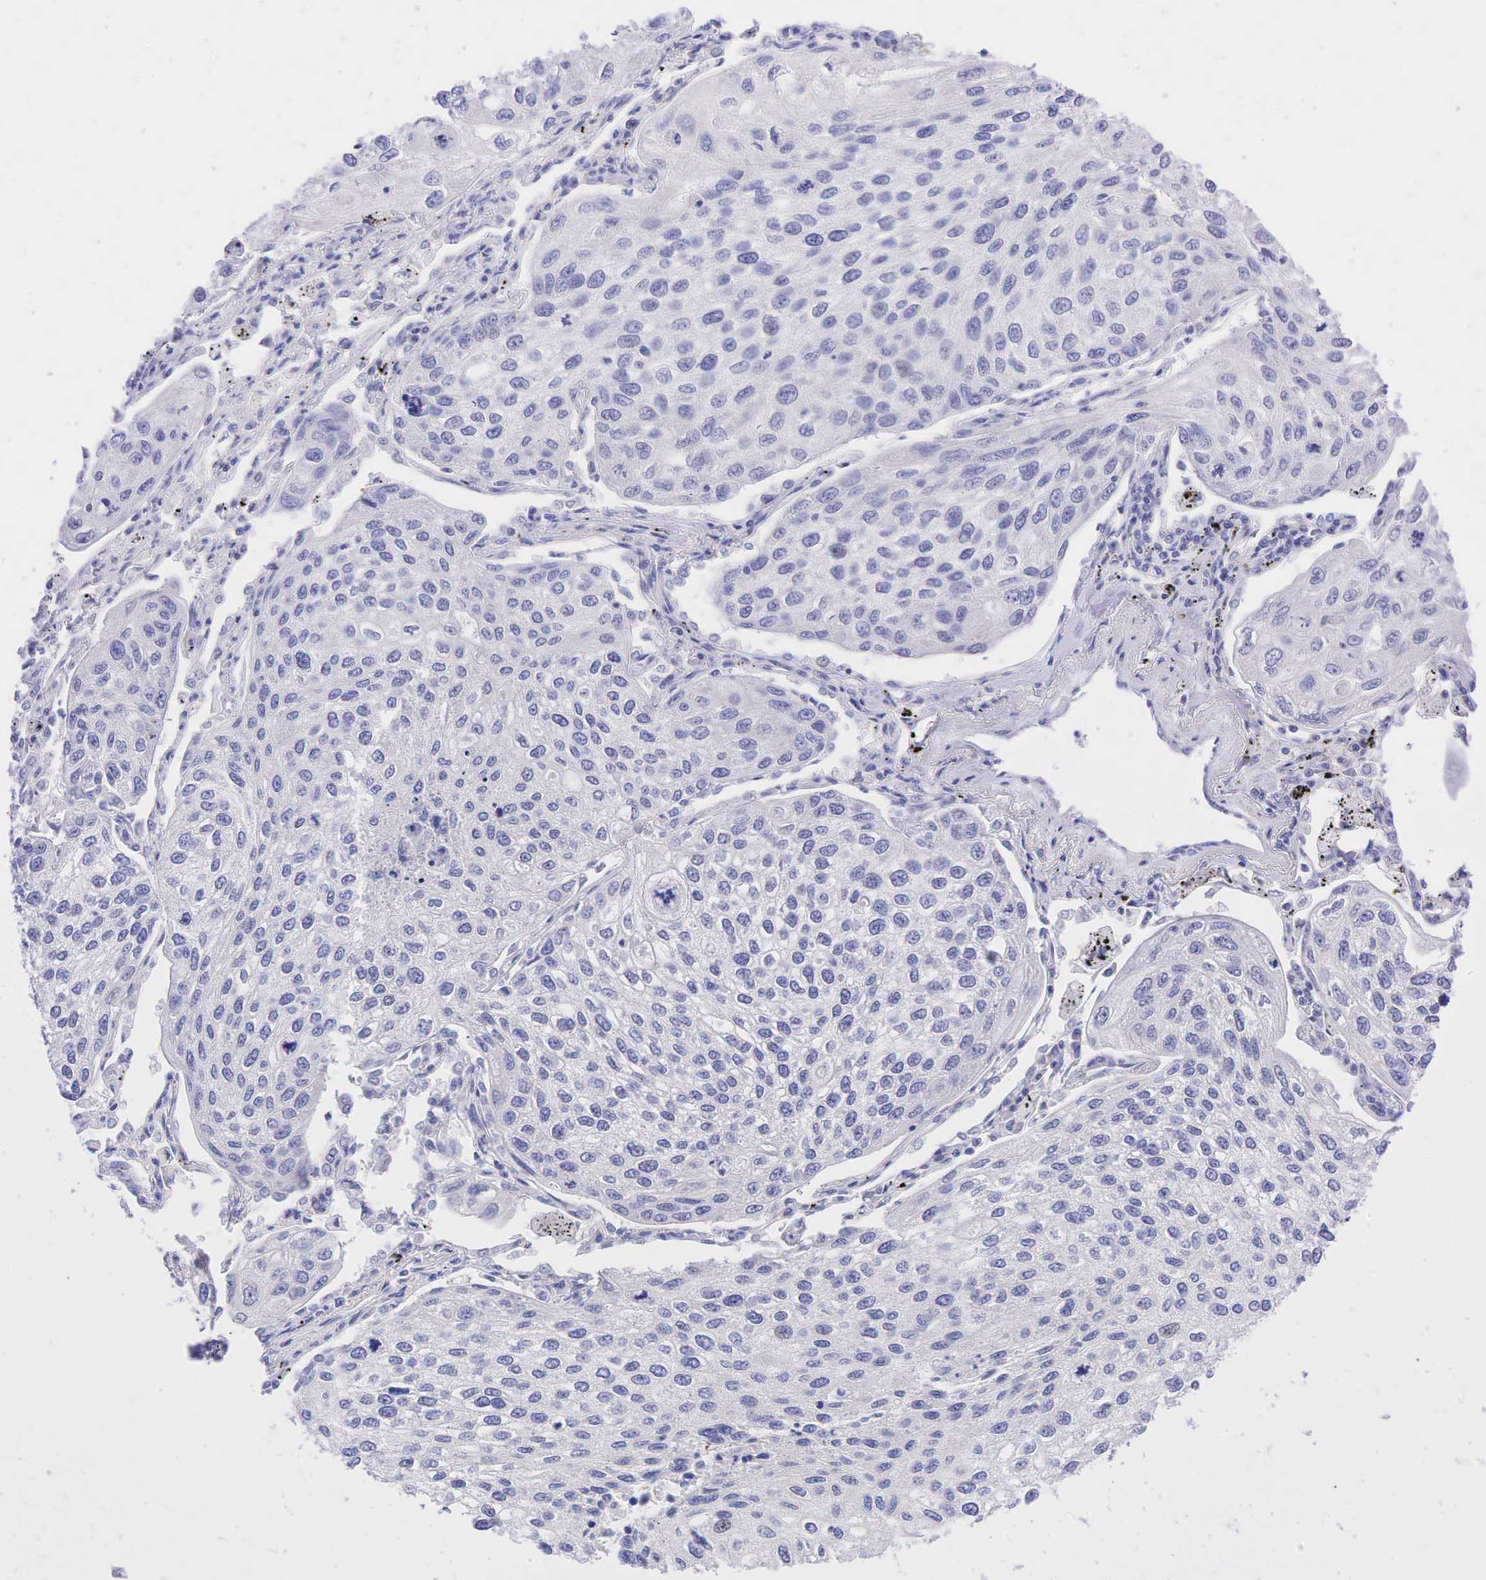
{"staining": {"intensity": "negative", "quantity": "none", "location": "none"}, "tissue": "lung cancer", "cell_type": "Tumor cells", "image_type": "cancer", "snomed": [{"axis": "morphology", "description": "Squamous cell carcinoma, NOS"}, {"axis": "topography", "description": "Lung"}], "caption": "The micrograph exhibits no staining of tumor cells in lung cancer (squamous cell carcinoma).", "gene": "AR", "patient": {"sex": "male", "age": 75}}